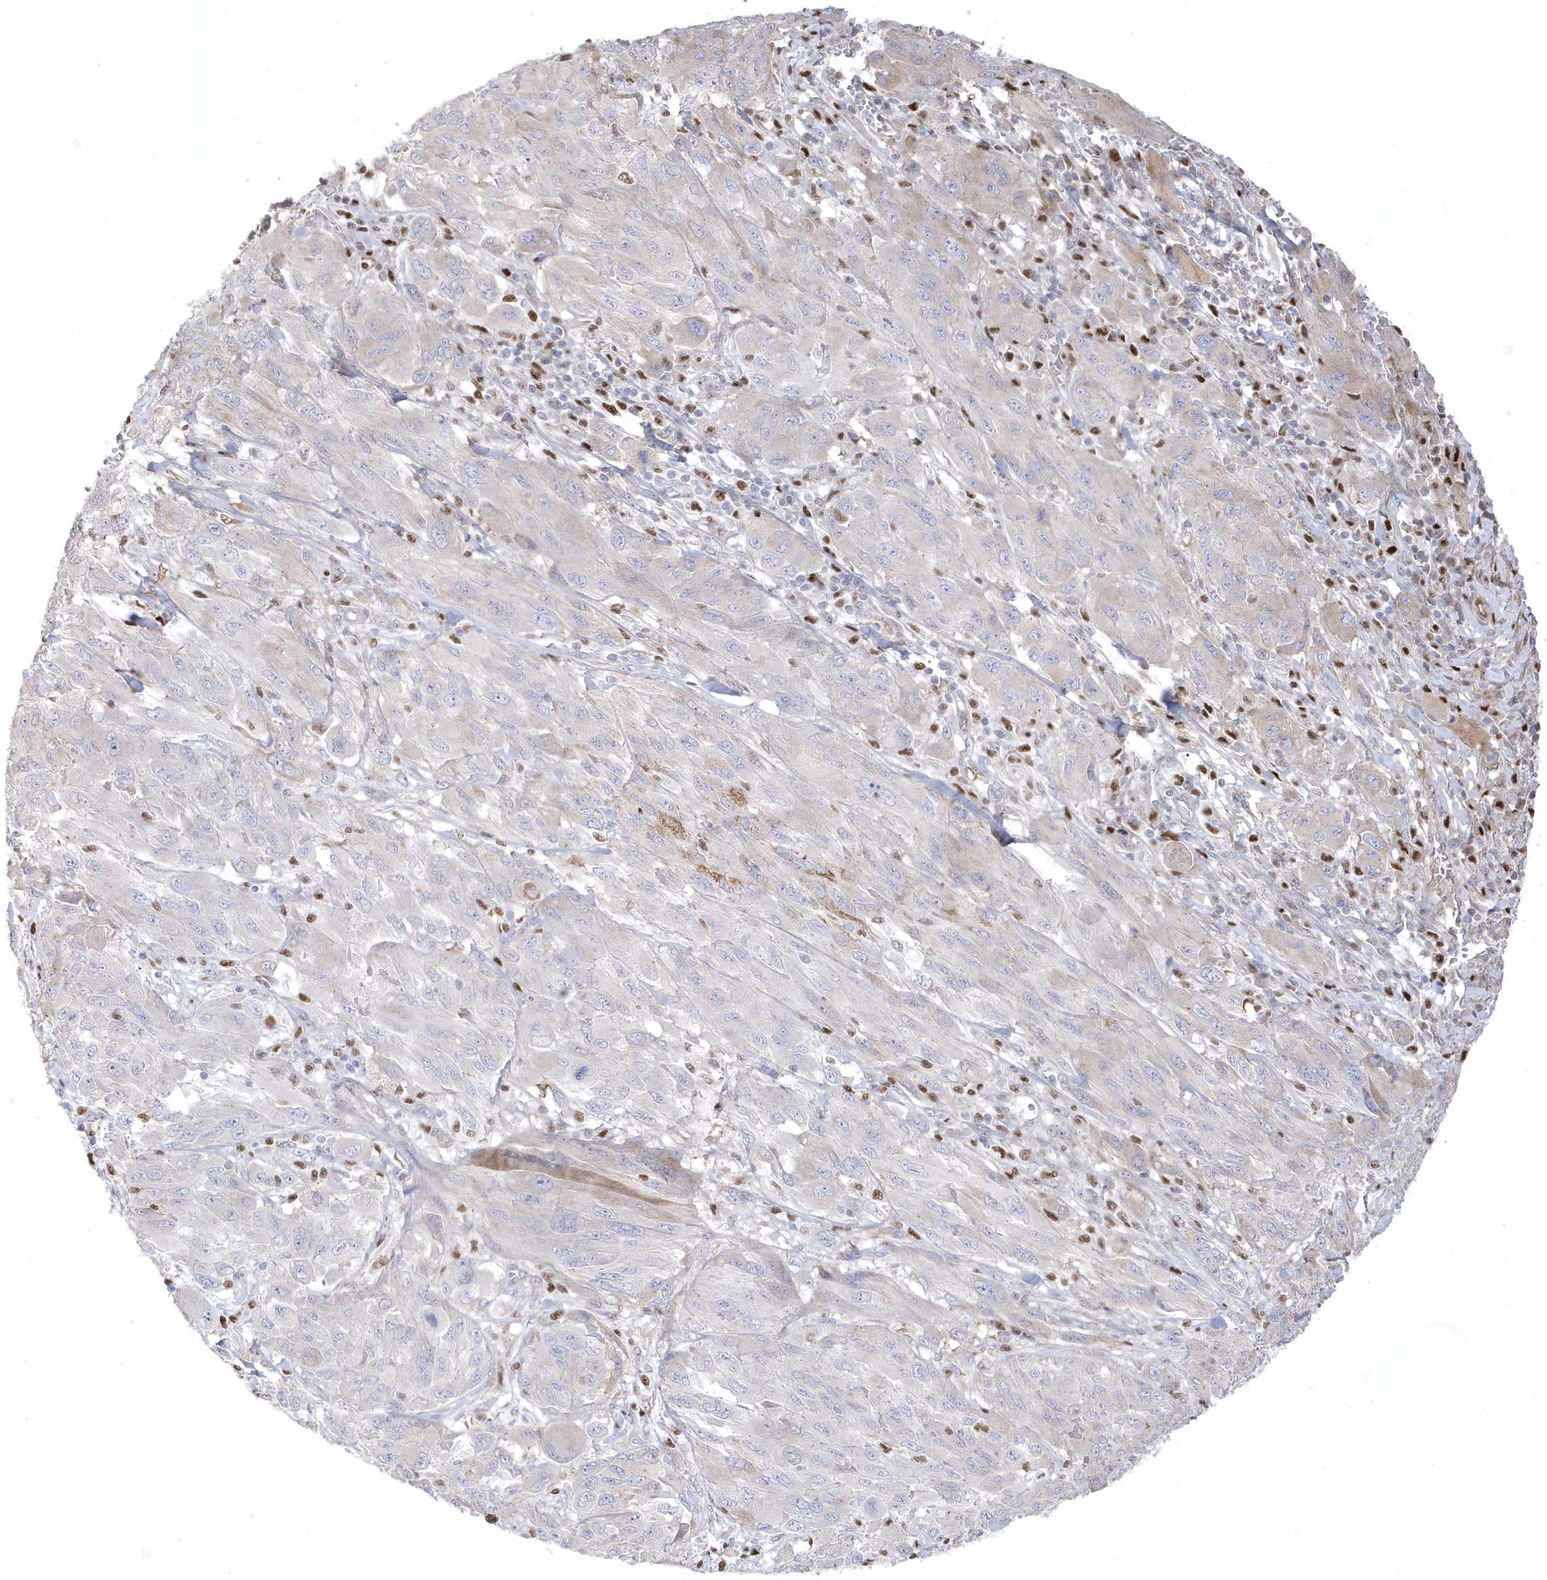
{"staining": {"intensity": "negative", "quantity": "none", "location": "none"}, "tissue": "melanoma", "cell_type": "Tumor cells", "image_type": "cancer", "snomed": [{"axis": "morphology", "description": "Malignant melanoma, NOS"}, {"axis": "topography", "description": "Skin"}], "caption": "IHC image of melanoma stained for a protein (brown), which demonstrates no positivity in tumor cells.", "gene": "GTPBP6", "patient": {"sex": "female", "age": 91}}